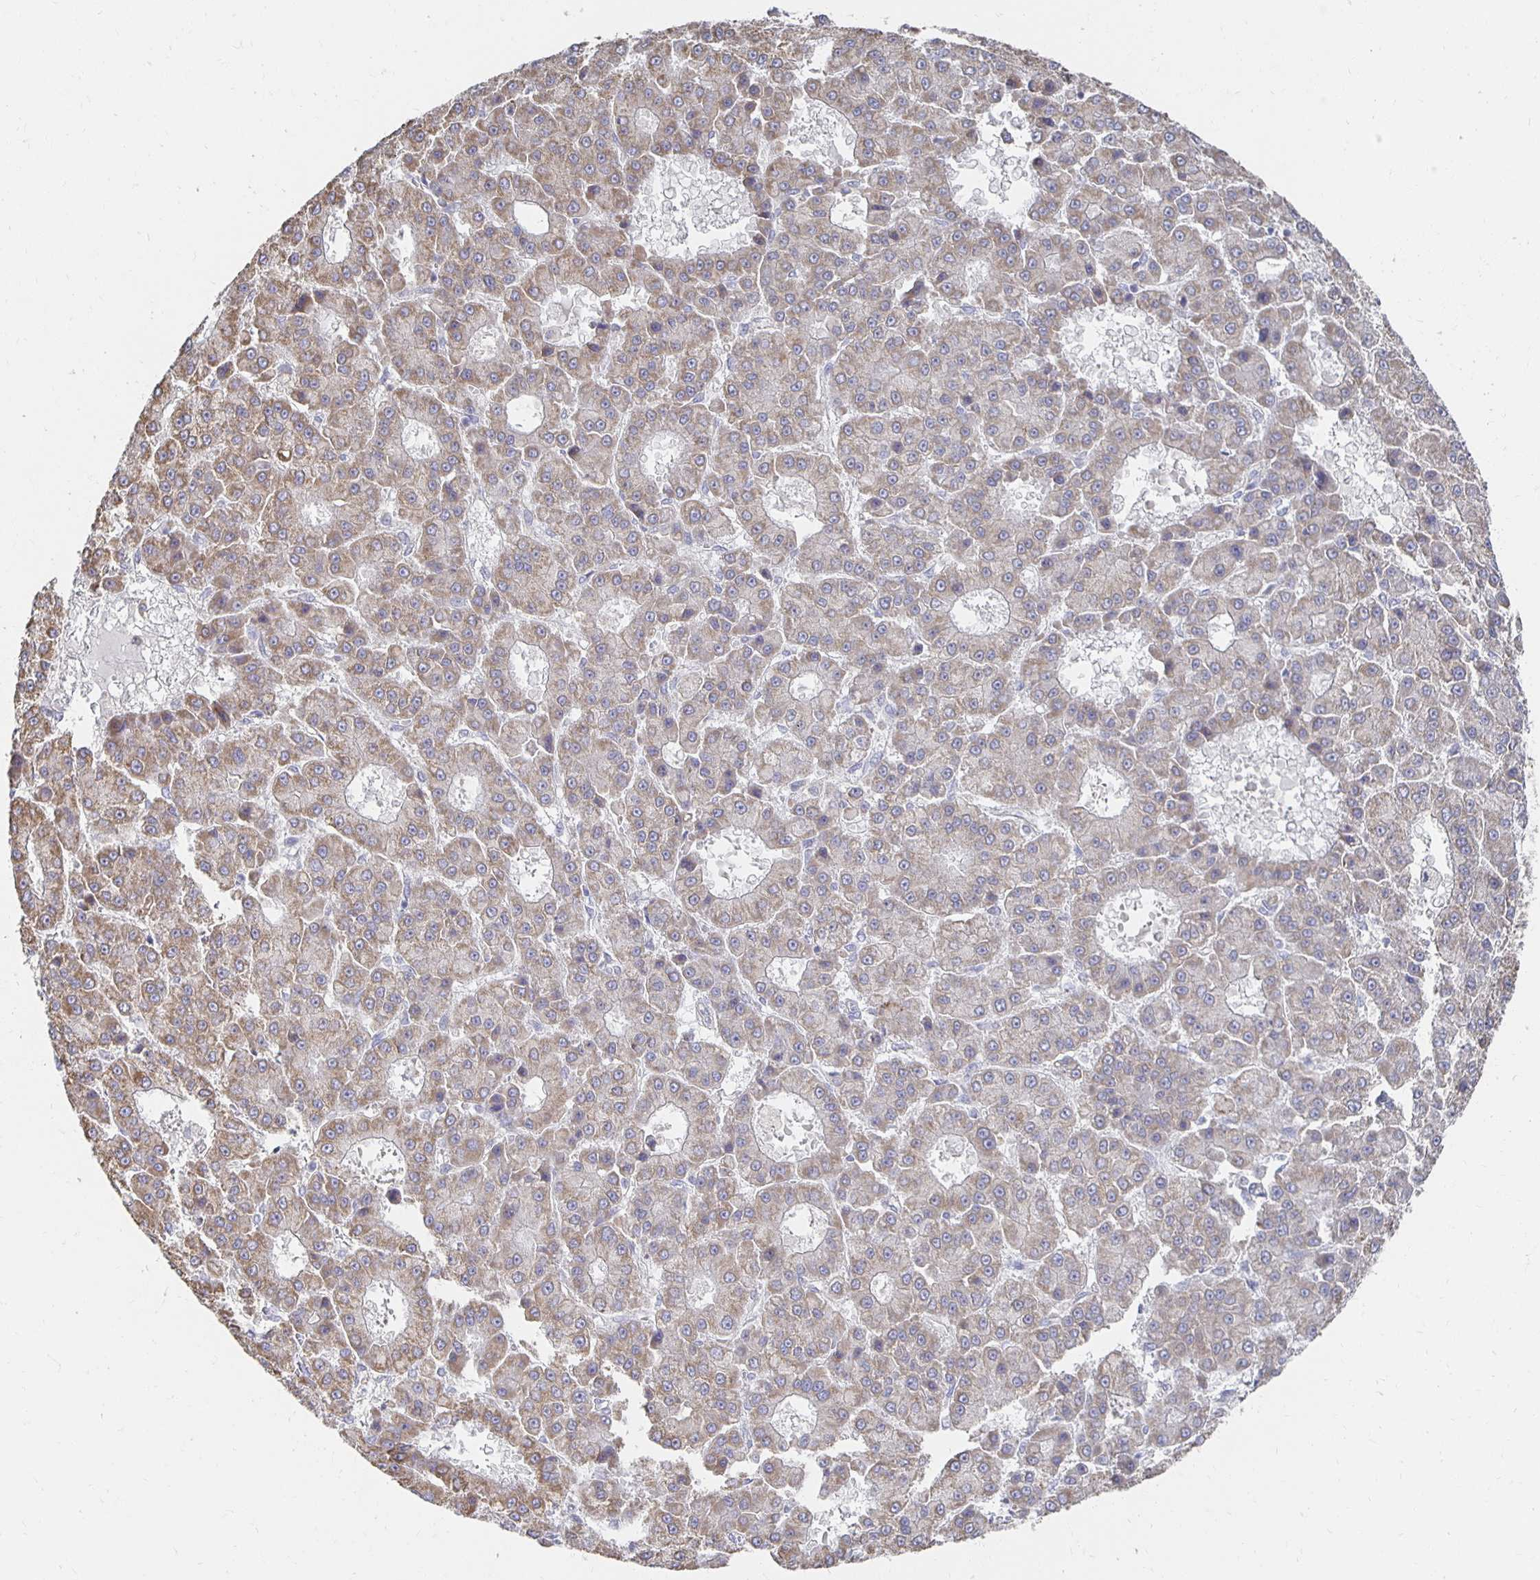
{"staining": {"intensity": "weak", "quantity": "25%-75%", "location": "cytoplasmic/membranous"}, "tissue": "liver cancer", "cell_type": "Tumor cells", "image_type": "cancer", "snomed": [{"axis": "morphology", "description": "Carcinoma, Hepatocellular, NOS"}, {"axis": "topography", "description": "Liver"}], "caption": "Human liver cancer stained with a protein marker demonstrates weak staining in tumor cells.", "gene": "NKX2-8", "patient": {"sex": "male", "age": 70}}